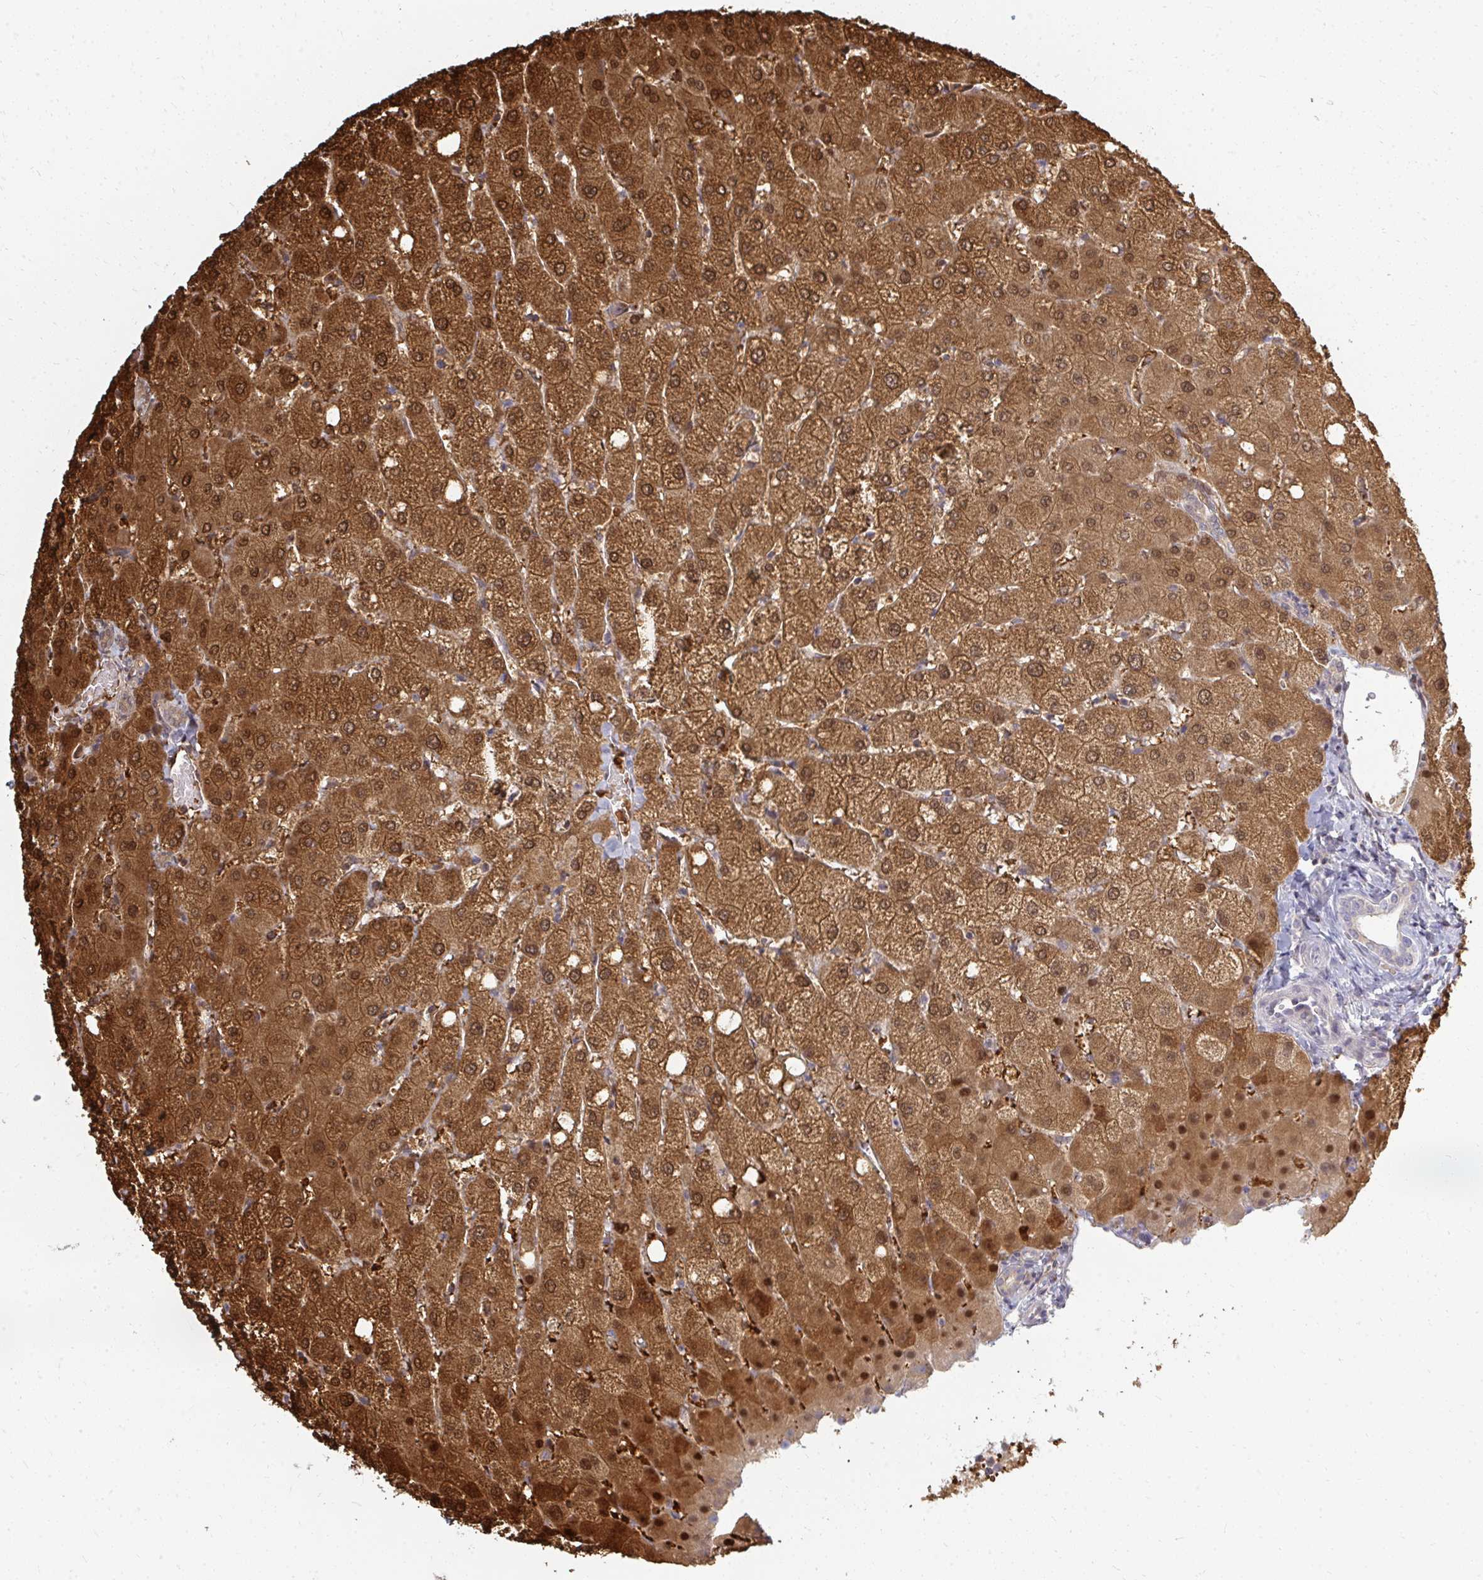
{"staining": {"intensity": "weak", "quantity": ">75%", "location": "cytoplasmic/membranous"}, "tissue": "liver", "cell_type": "Cholangiocytes", "image_type": "normal", "snomed": [{"axis": "morphology", "description": "Normal tissue, NOS"}, {"axis": "topography", "description": "Liver"}], "caption": "Immunohistochemistry (DAB) staining of normal human liver exhibits weak cytoplasmic/membranous protein expression in about >75% of cholangiocytes.", "gene": "ZNF285", "patient": {"sex": "female", "age": 54}}